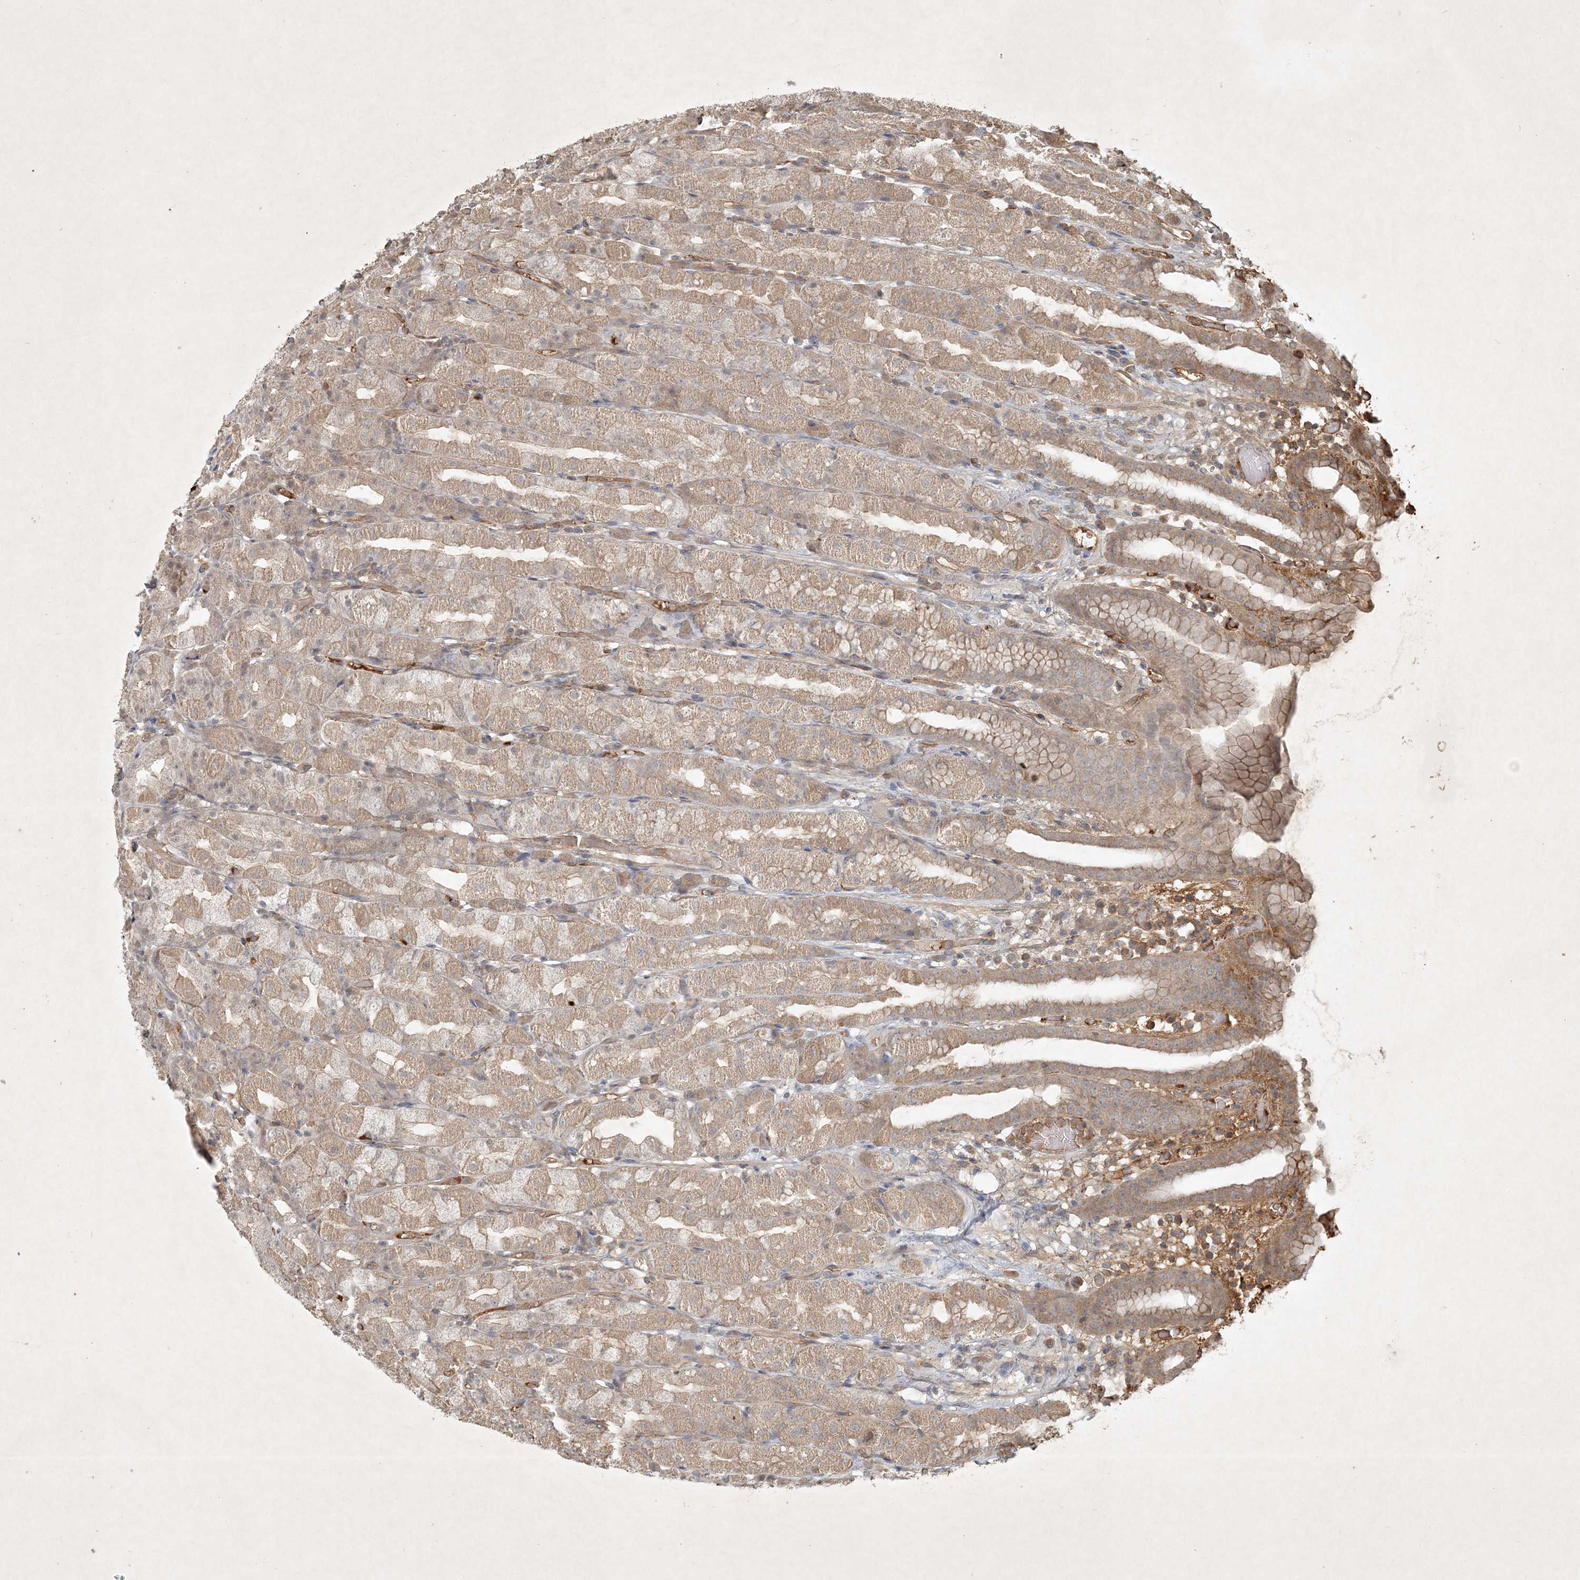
{"staining": {"intensity": "weak", "quantity": "25%-75%", "location": "cytoplasmic/membranous"}, "tissue": "stomach", "cell_type": "Glandular cells", "image_type": "normal", "snomed": [{"axis": "morphology", "description": "Normal tissue, NOS"}, {"axis": "topography", "description": "Stomach, upper"}], "caption": "Weak cytoplasmic/membranous positivity for a protein is appreciated in approximately 25%-75% of glandular cells of benign stomach using immunohistochemistry.", "gene": "TNFAIP6", "patient": {"sex": "male", "age": 68}}